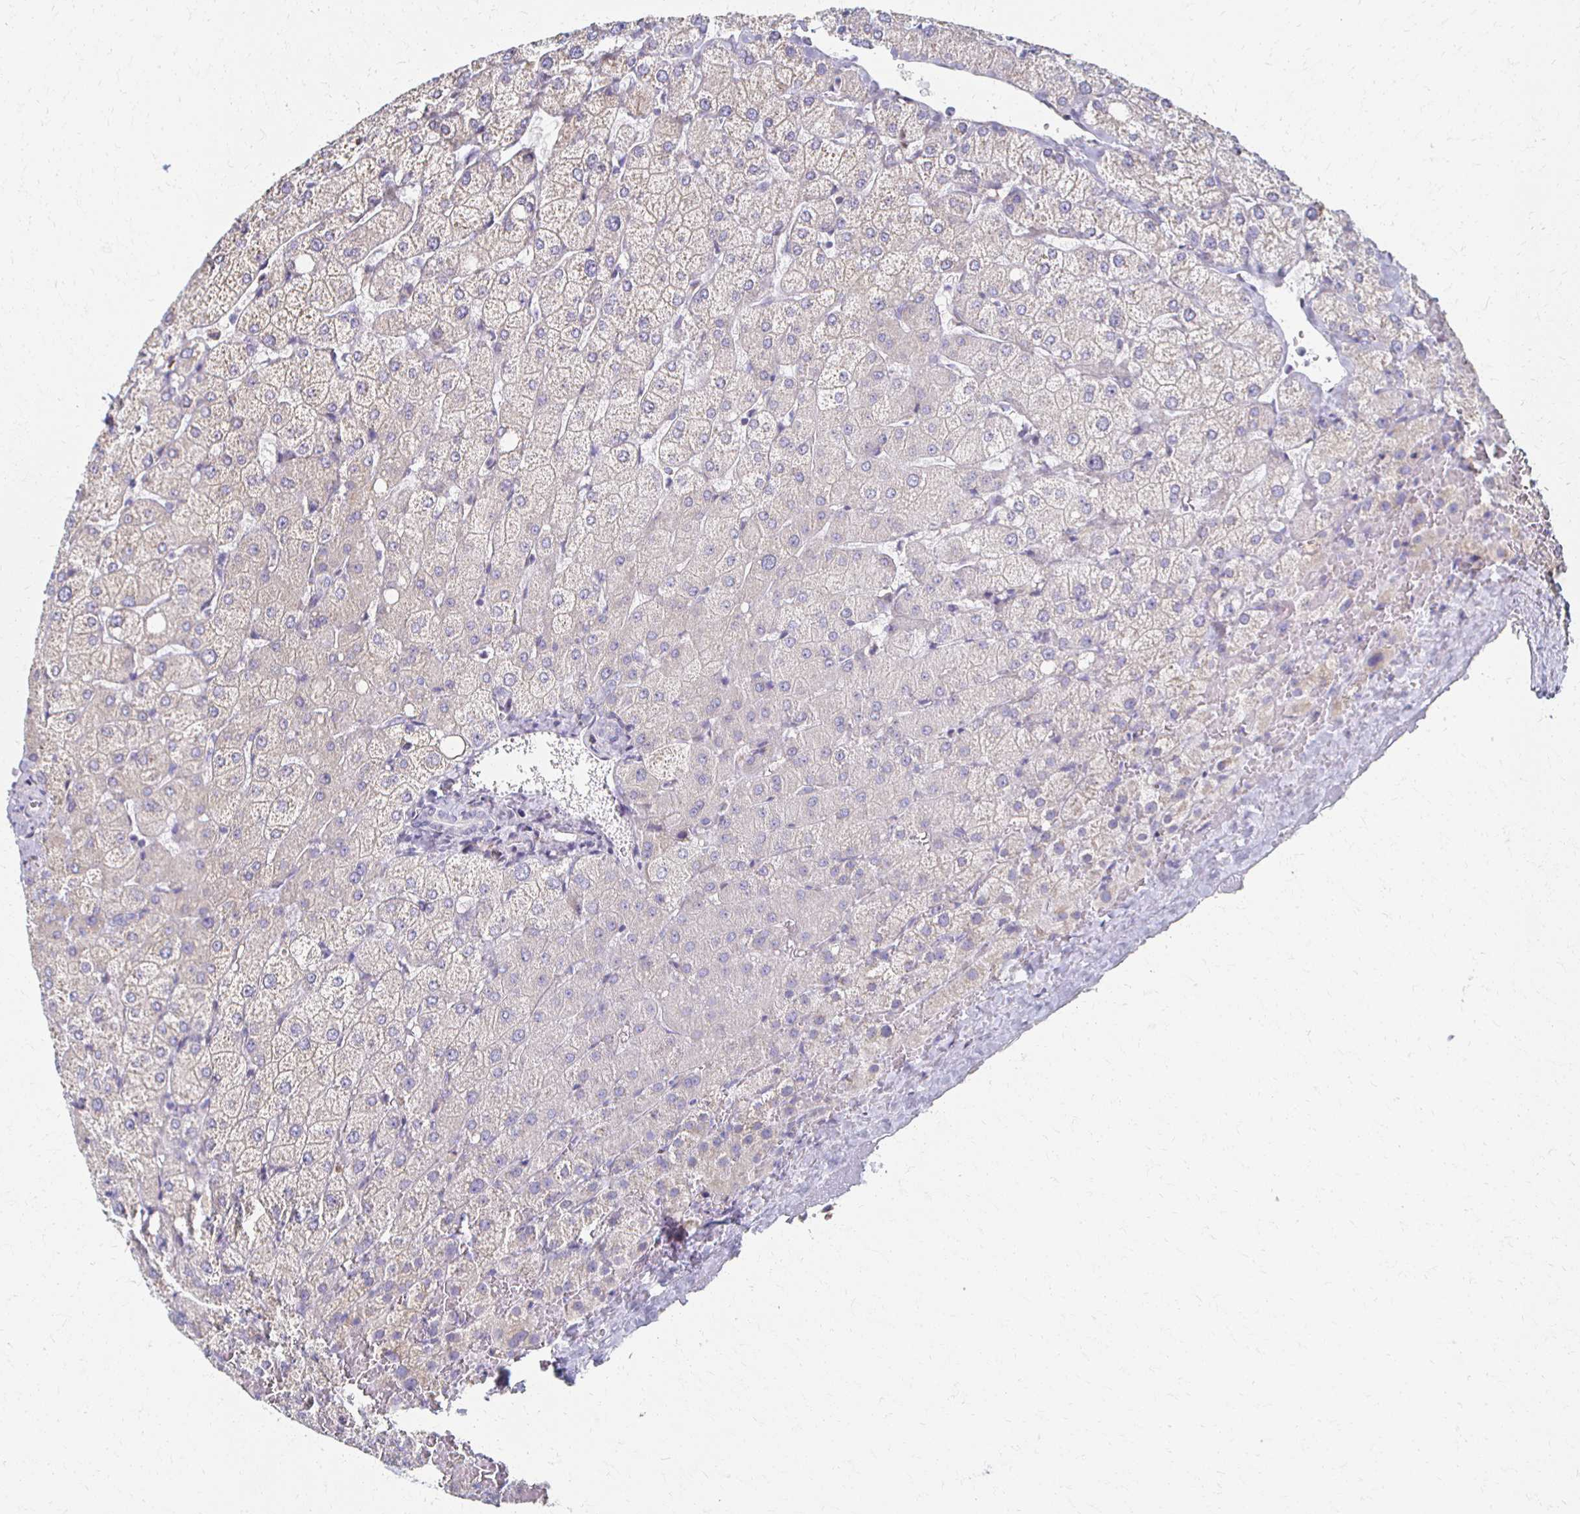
{"staining": {"intensity": "negative", "quantity": "none", "location": "none"}, "tissue": "liver", "cell_type": "Cholangiocytes", "image_type": "normal", "snomed": [{"axis": "morphology", "description": "Normal tissue, NOS"}, {"axis": "topography", "description": "Liver"}], "caption": "IHC histopathology image of normal liver stained for a protein (brown), which displays no staining in cholangiocytes.", "gene": "ATP1A3", "patient": {"sex": "female", "age": 54}}